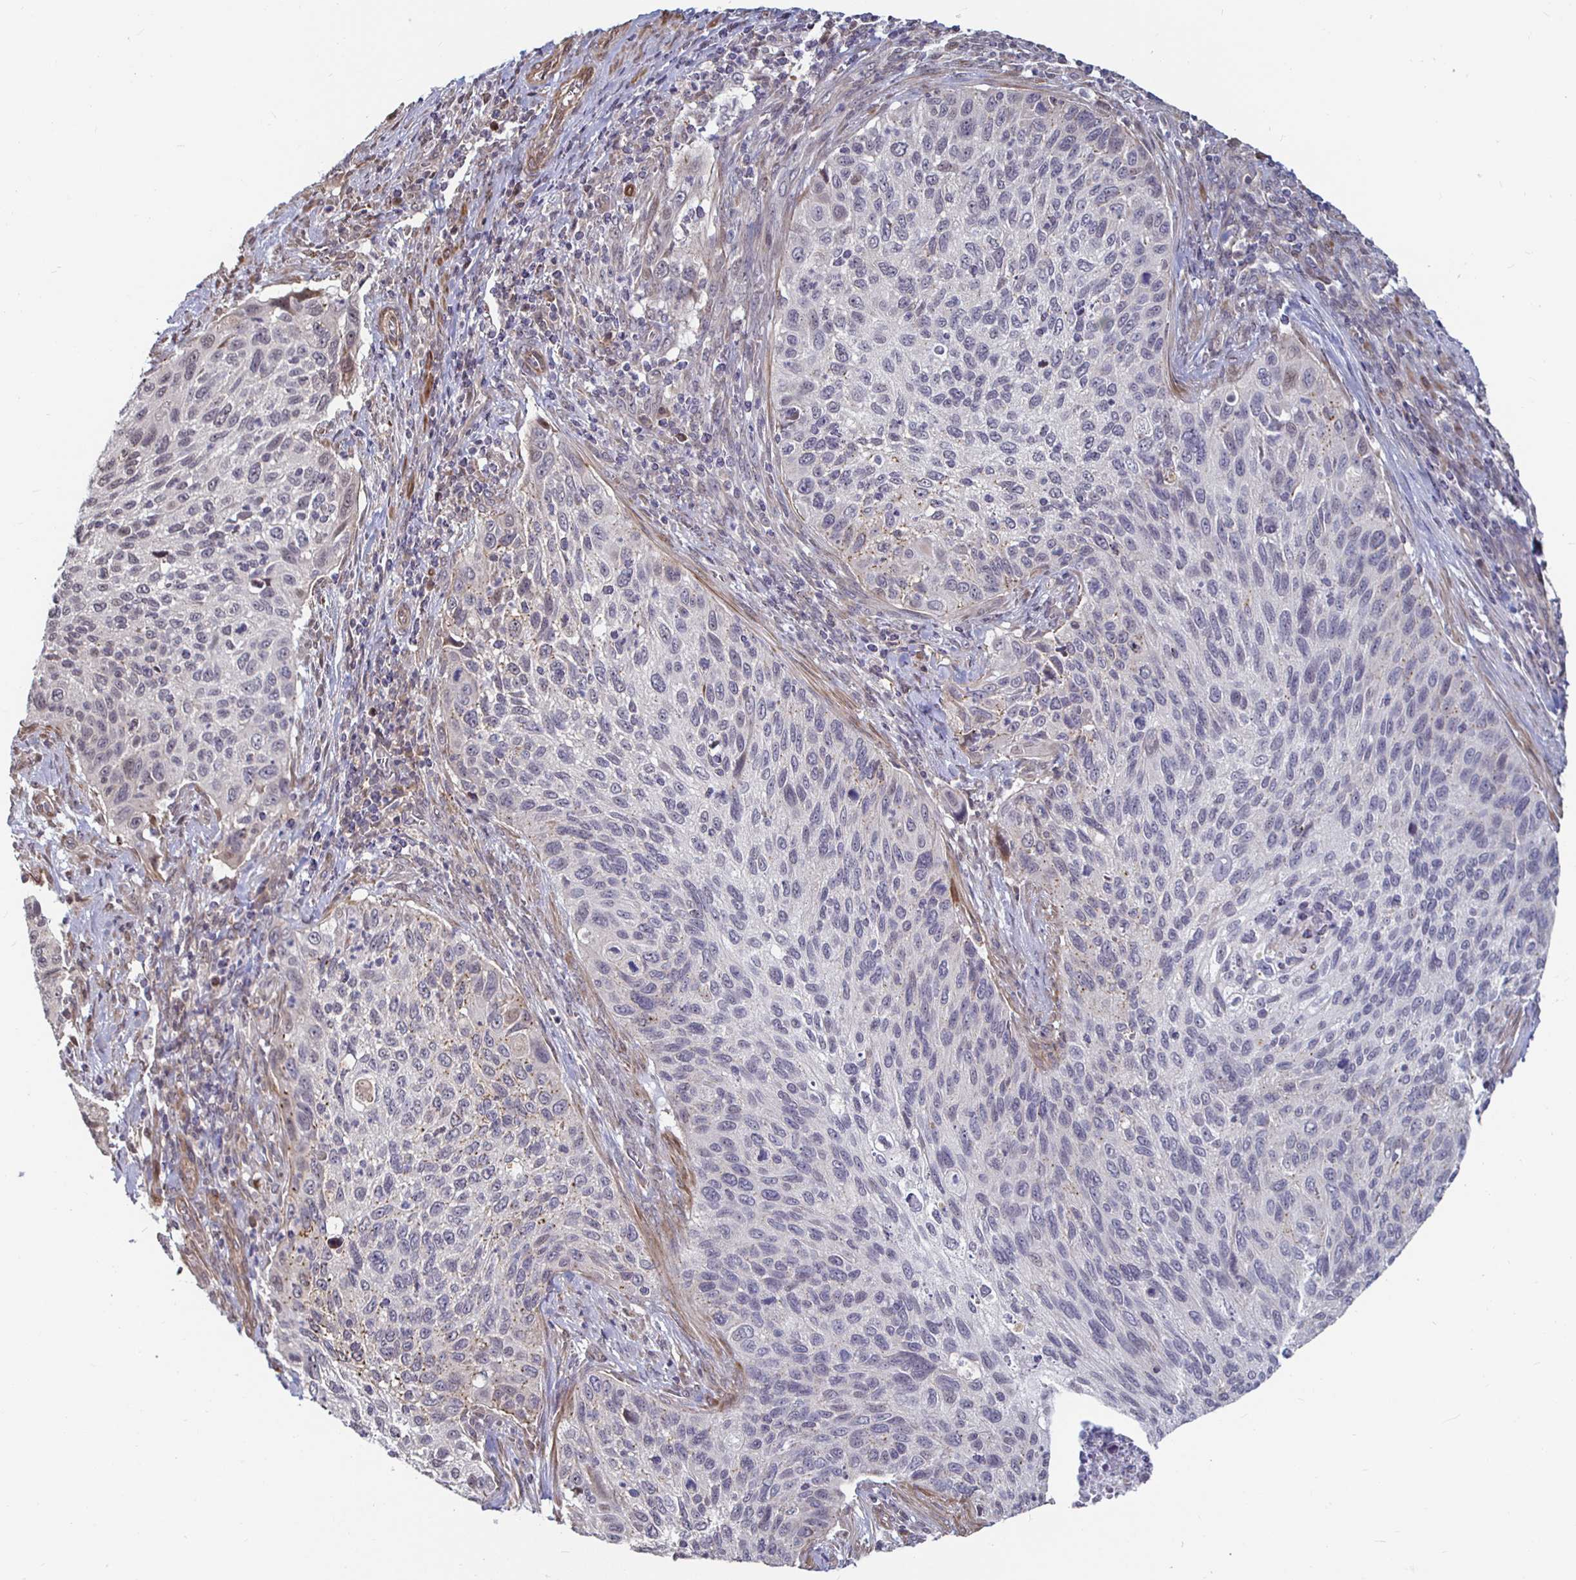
{"staining": {"intensity": "weak", "quantity": "<25%", "location": "cytoplasmic/membranous"}, "tissue": "cervical cancer", "cell_type": "Tumor cells", "image_type": "cancer", "snomed": [{"axis": "morphology", "description": "Squamous cell carcinoma, NOS"}, {"axis": "topography", "description": "Cervix"}], "caption": "This is an immunohistochemistry image of human cervical cancer. There is no staining in tumor cells.", "gene": "CAPN11", "patient": {"sex": "female", "age": 70}}